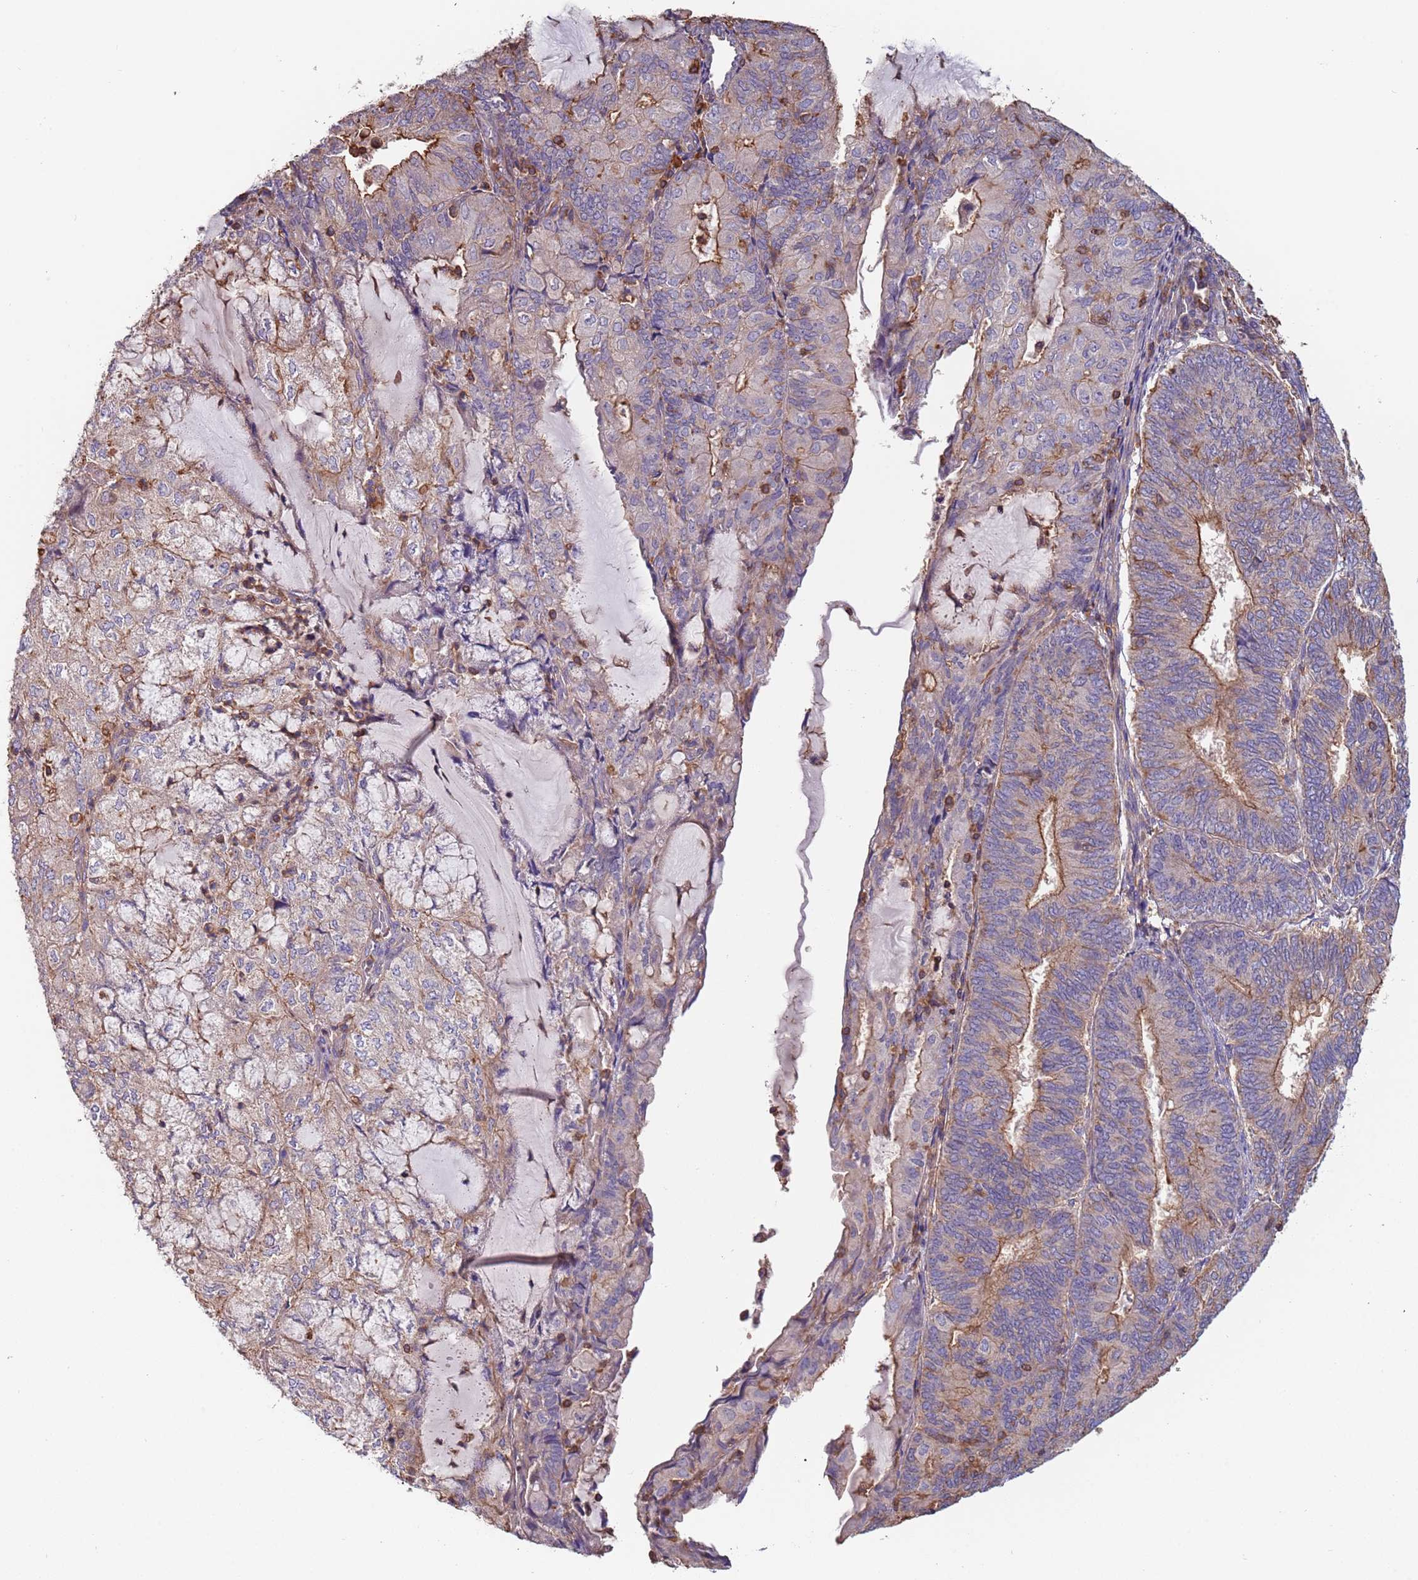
{"staining": {"intensity": "moderate", "quantity": "<25%", "location": "cytoplasmic/membranous"}, "tissue": "endometrial cancer", "cell_type": "Tumor cells", "image_type": "cancer", "snomed": [{"axis": "morphology", "description": "Adenocarcinoma, NOS"}, {"axis": "topography", "description": "Endometrium"}], "caption": "Tumor cells show low levels of moderate cytoplasmic/membranous expression in about <25% of cells in endometrial cancer. The protein of interest is stained brown, and the nuclei are stained in blue (DAB IHC with brightfield microscopy, high magnification).", "gene": "SYT4", "patient": {"sex": "female", "age": 81}}